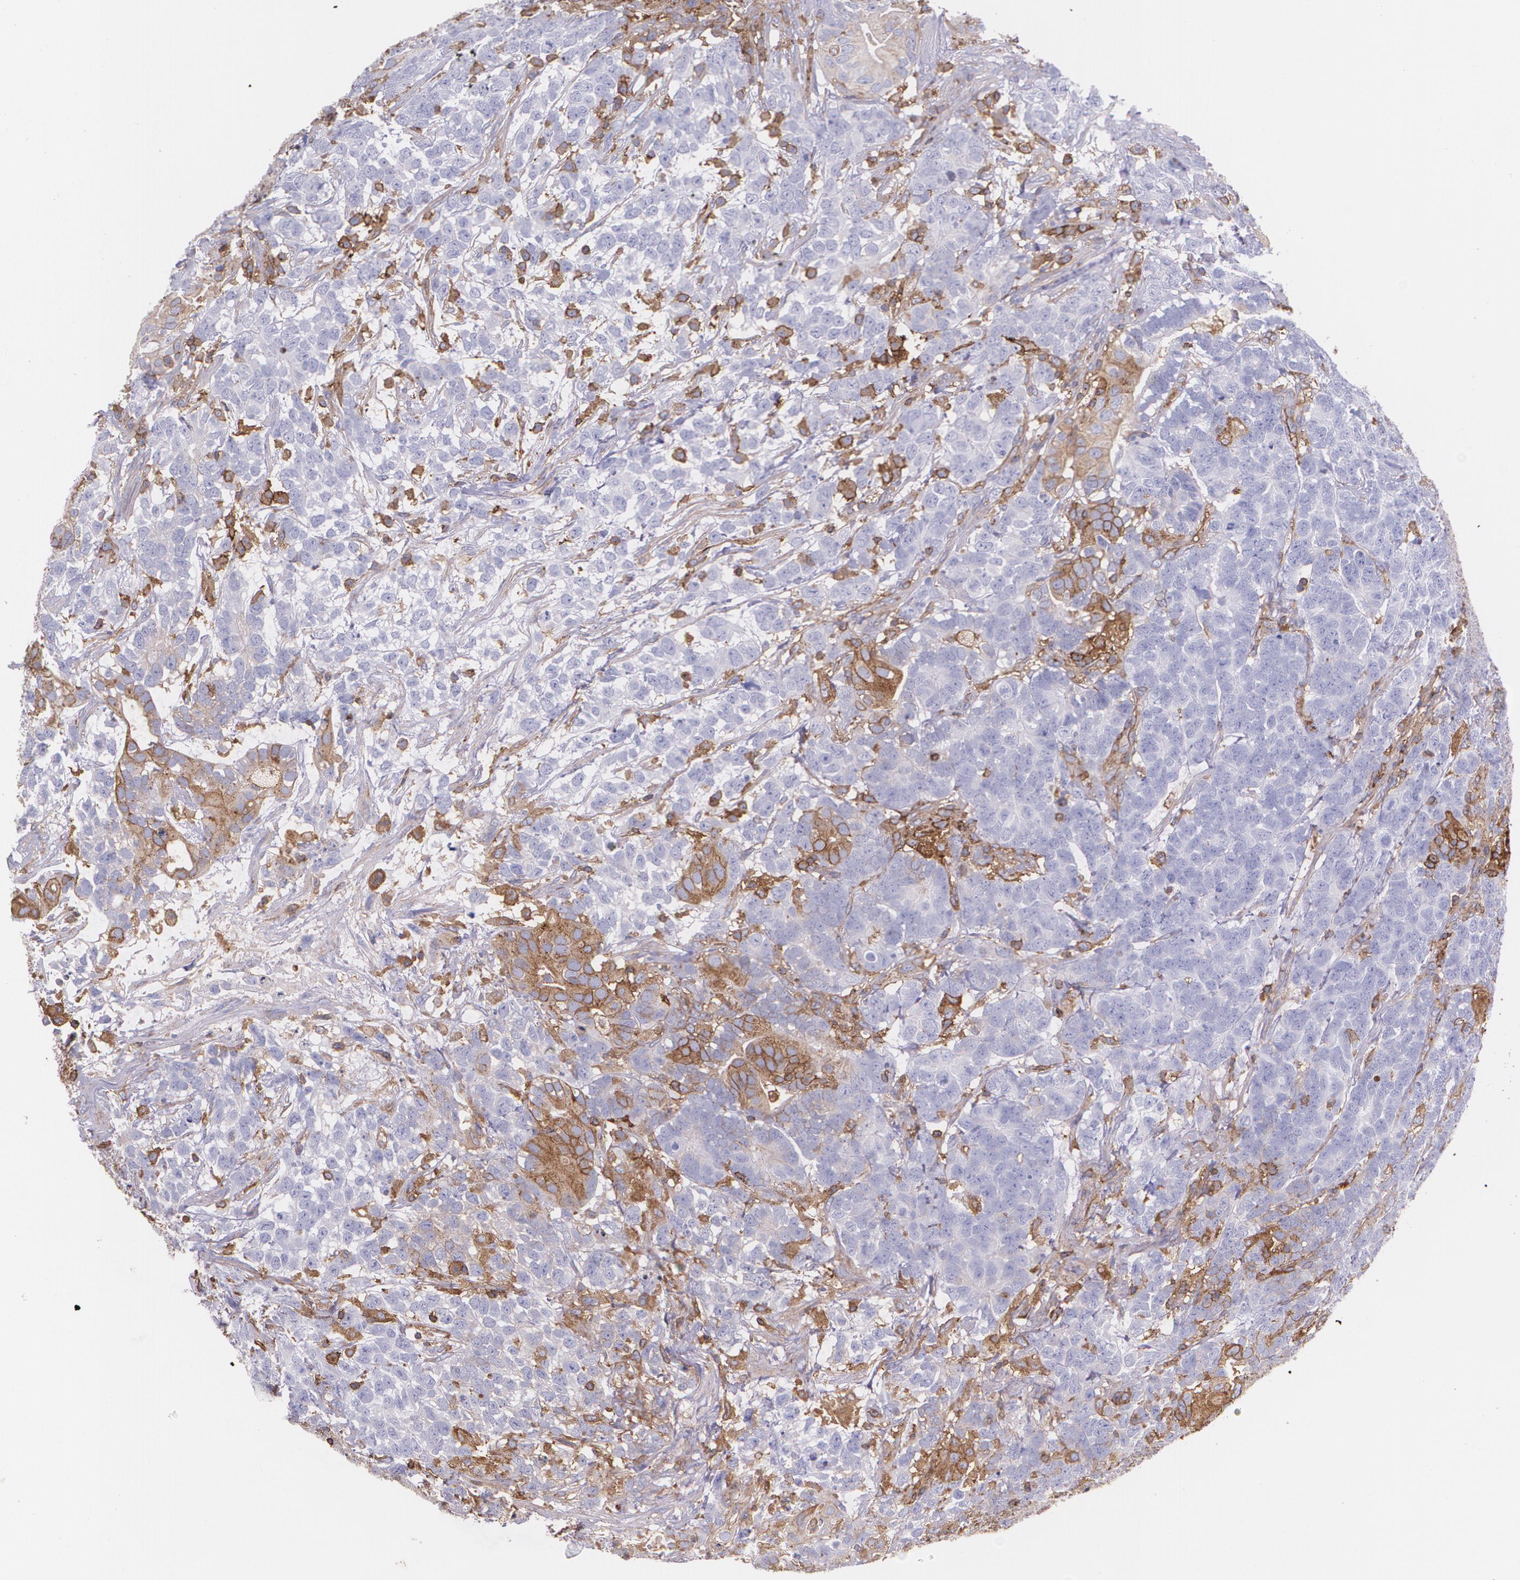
{"staining": {"intensity": "negative", "quantity": "none", "location": "none"}, "tissue": "testis cancer", "cell_type": "Tumor cells", "image_type": "cancer", "snomed": [{"axis": "morphology", "description": "Carcinoma, Embryonal, NOS"}, {"axis": "topography", "description": "Testis"}], "caption": "High magnification brightfield microscopy of testis cancer stained with DAB (3,3'-diaminobenzidine) (brown) and counterstained with hematoxylin (blue): tumor cells show no significant expression. Nuclei are stained in blue.", "gene": "B2M", "patient": {"sex": "male", "age": 26}}